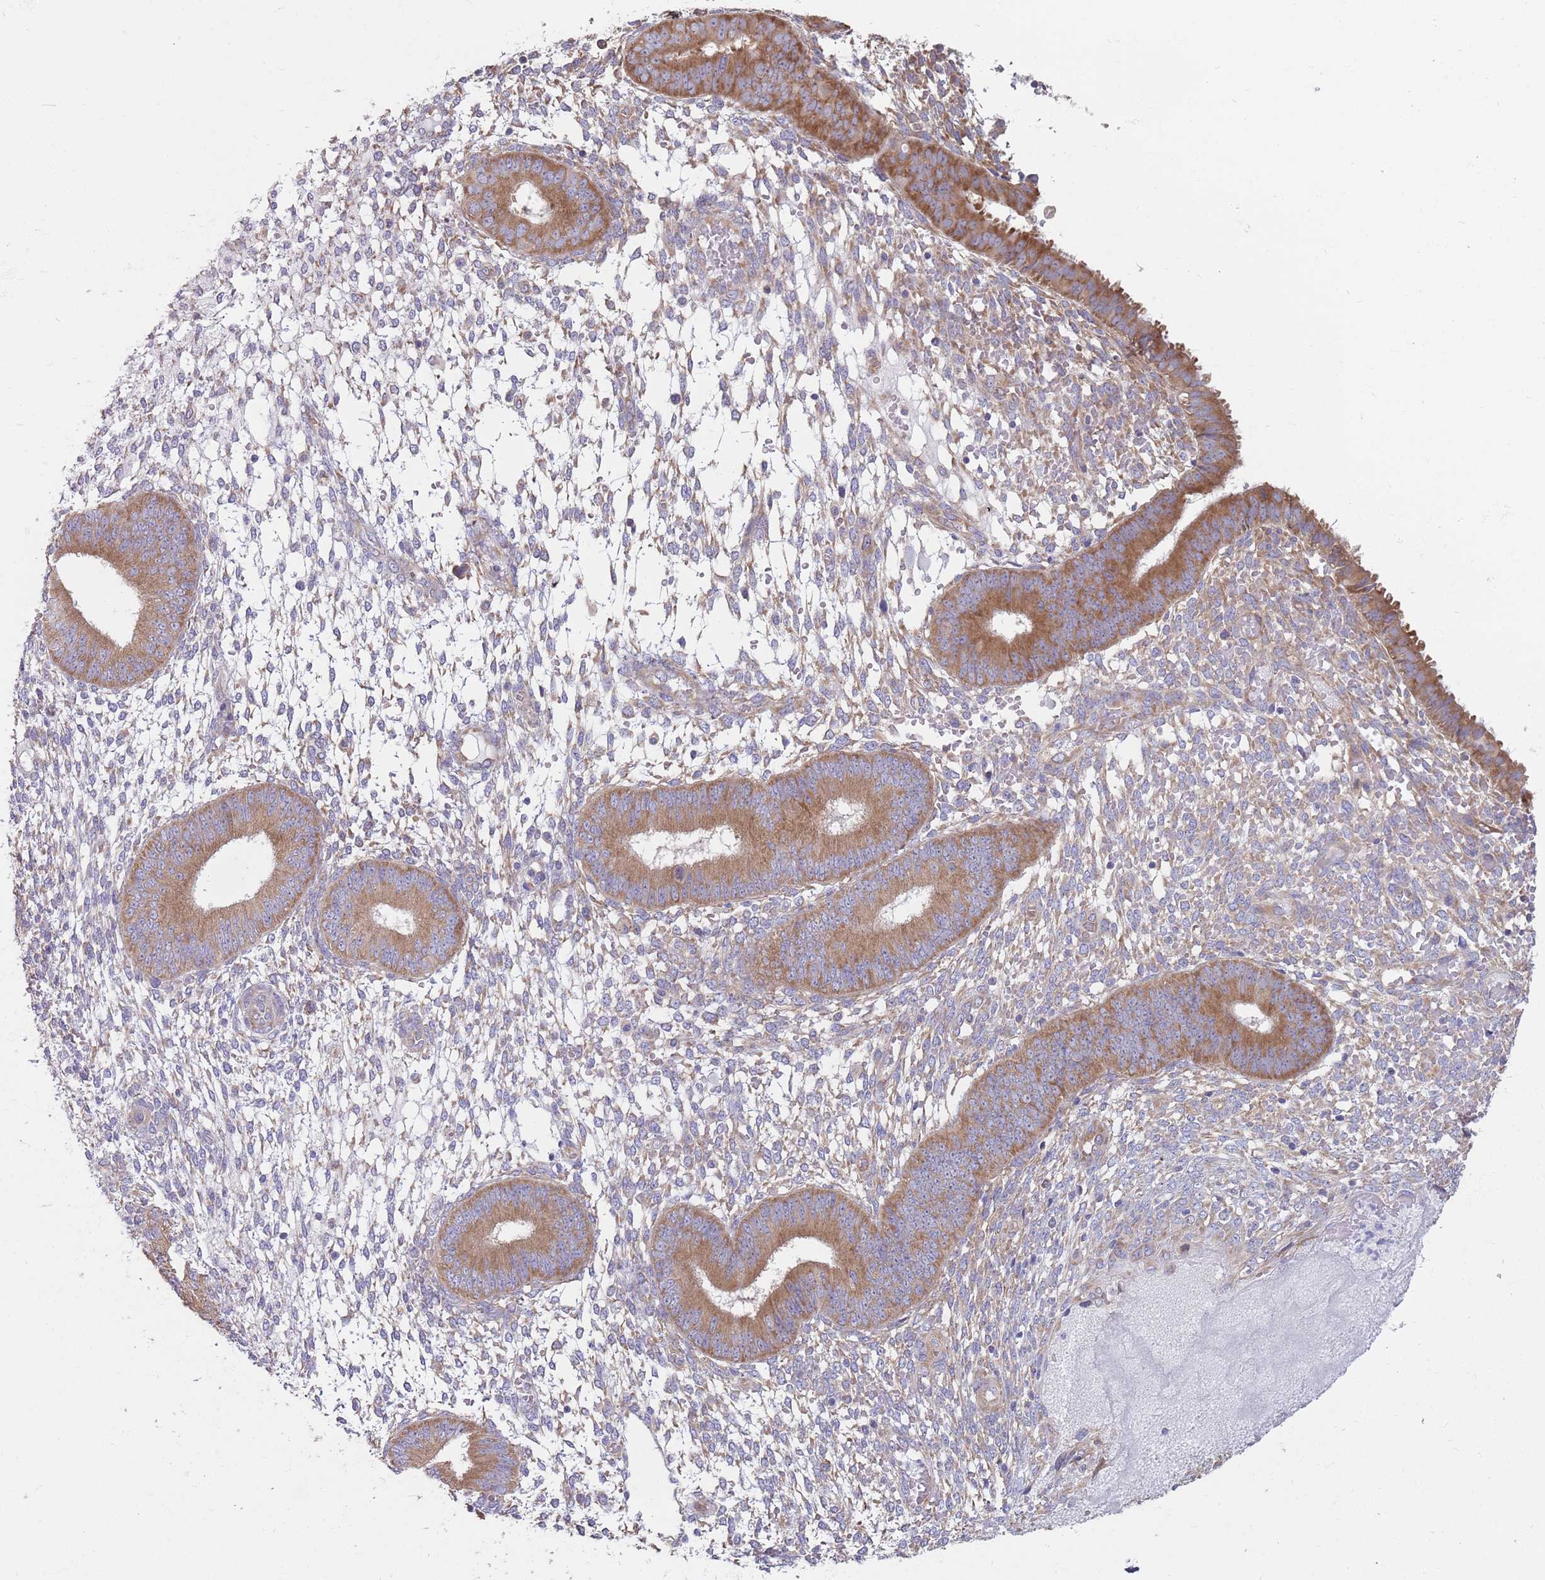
{"staining": {"intensity": "weak", "quantity": "25%-75%", "location": "cytoplasmic/membranous"}, "tissue": "endometrium", "cell_type": "Cells in endometrial stroma", "image_type": "normal", "snomed": [{"axis": "morphology", "description": "Normal tissue, NOS"}, {"axis": "topography", "description": "Endometrium"}], "caption": "Immunohistochemical staining of unremarkable endometrium shows weak cytoplasmic/membranous protein staining in about 25%-75% of cells in endometrial stroma.", "gene": "RPL17", "patient": {"sex": "female", "age": 49}}